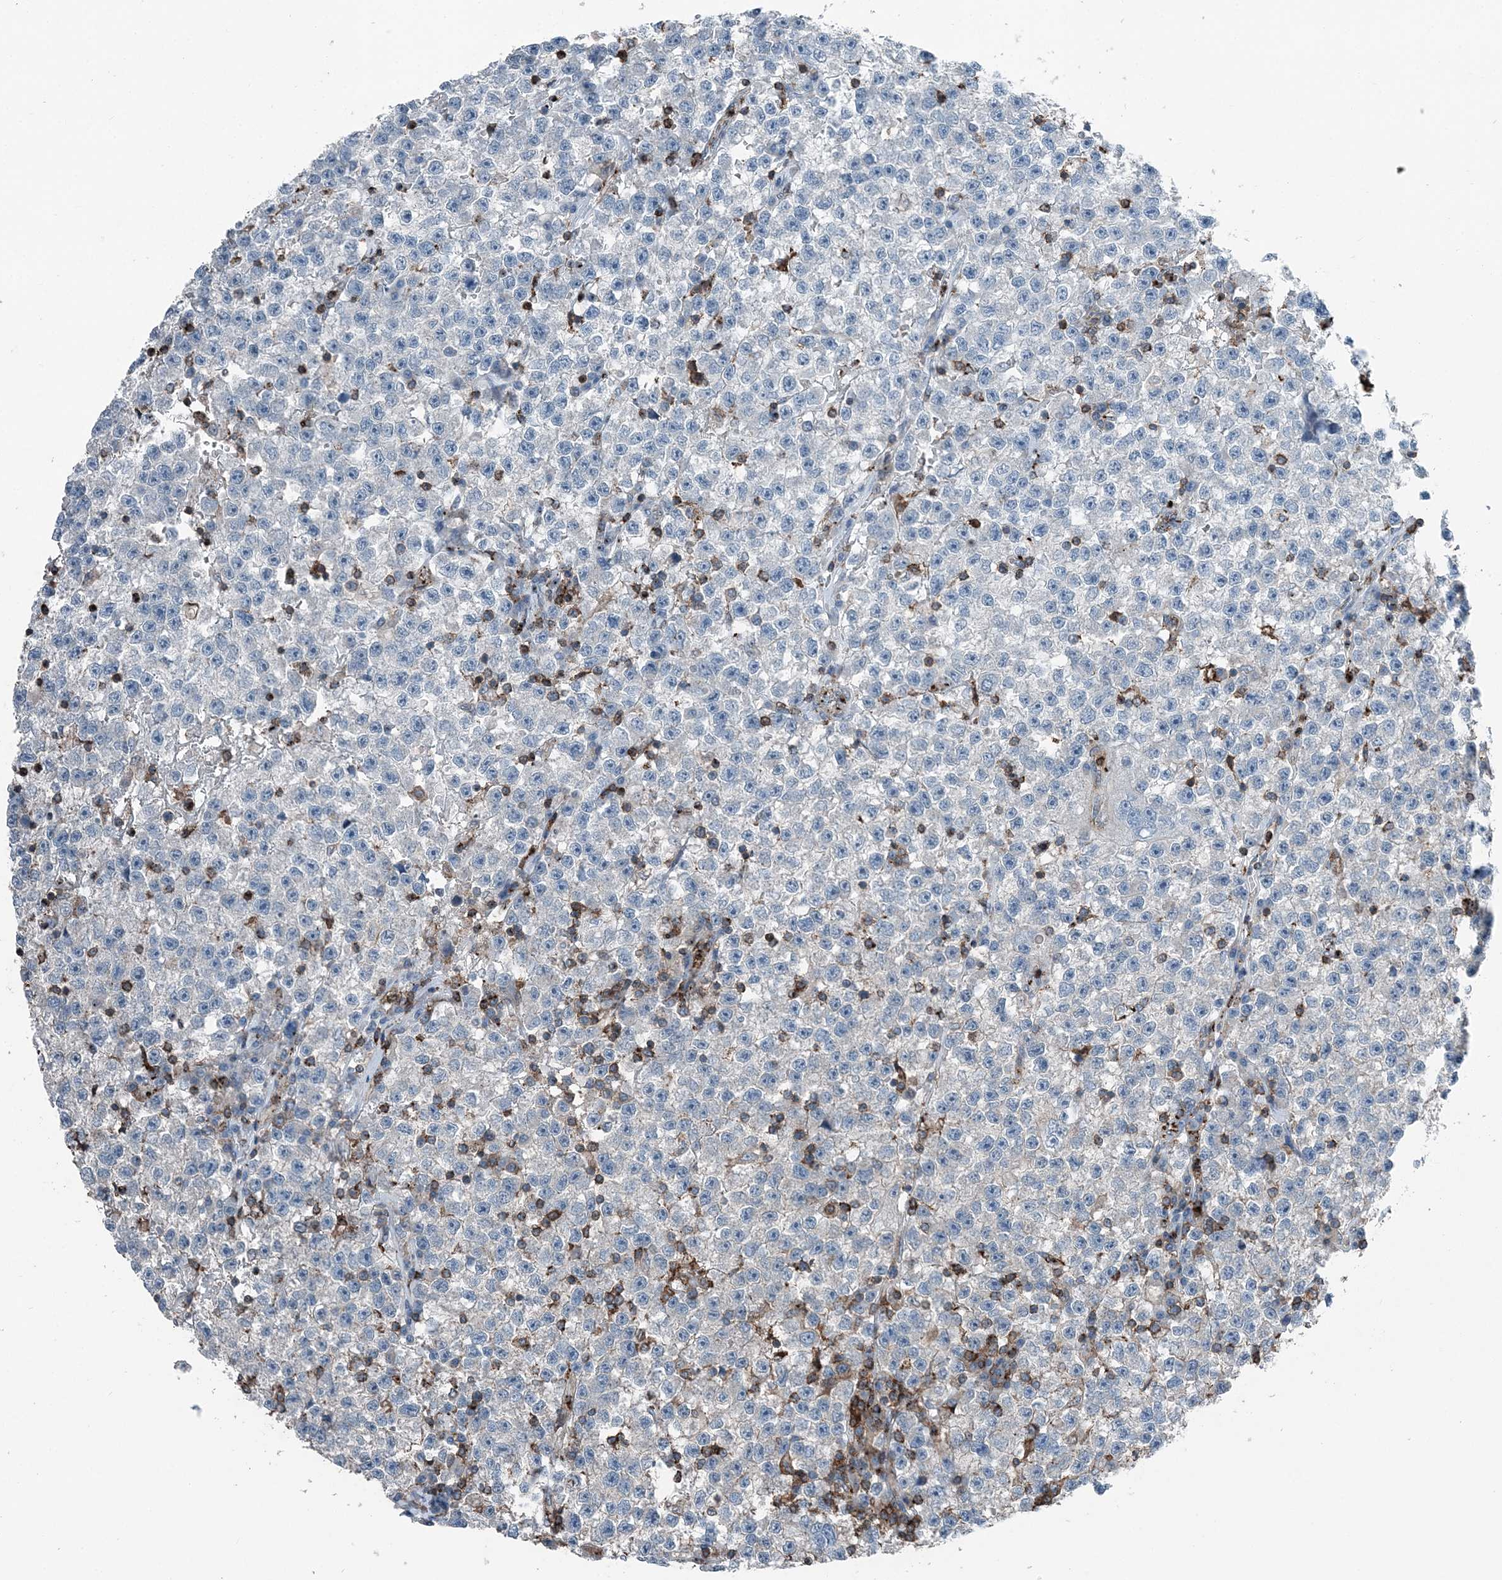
{"staining": {"intensity": "negative", "quantity": "none", "location": "none"}, "tissue": "testis cancer", "cell_type": "Tumor cells", "image_type": "cancer", "snomed": [{"axis": "morphology", "description": "Seminoma, NOS"}, {"axis": "topography", "description": "Testis"}], "caption": "Histopathology image shows no significant protein positivity in tumor cells of testis seminoma.", "gene": "CFL1", "patient": {"sex": "male", "age": 22}}